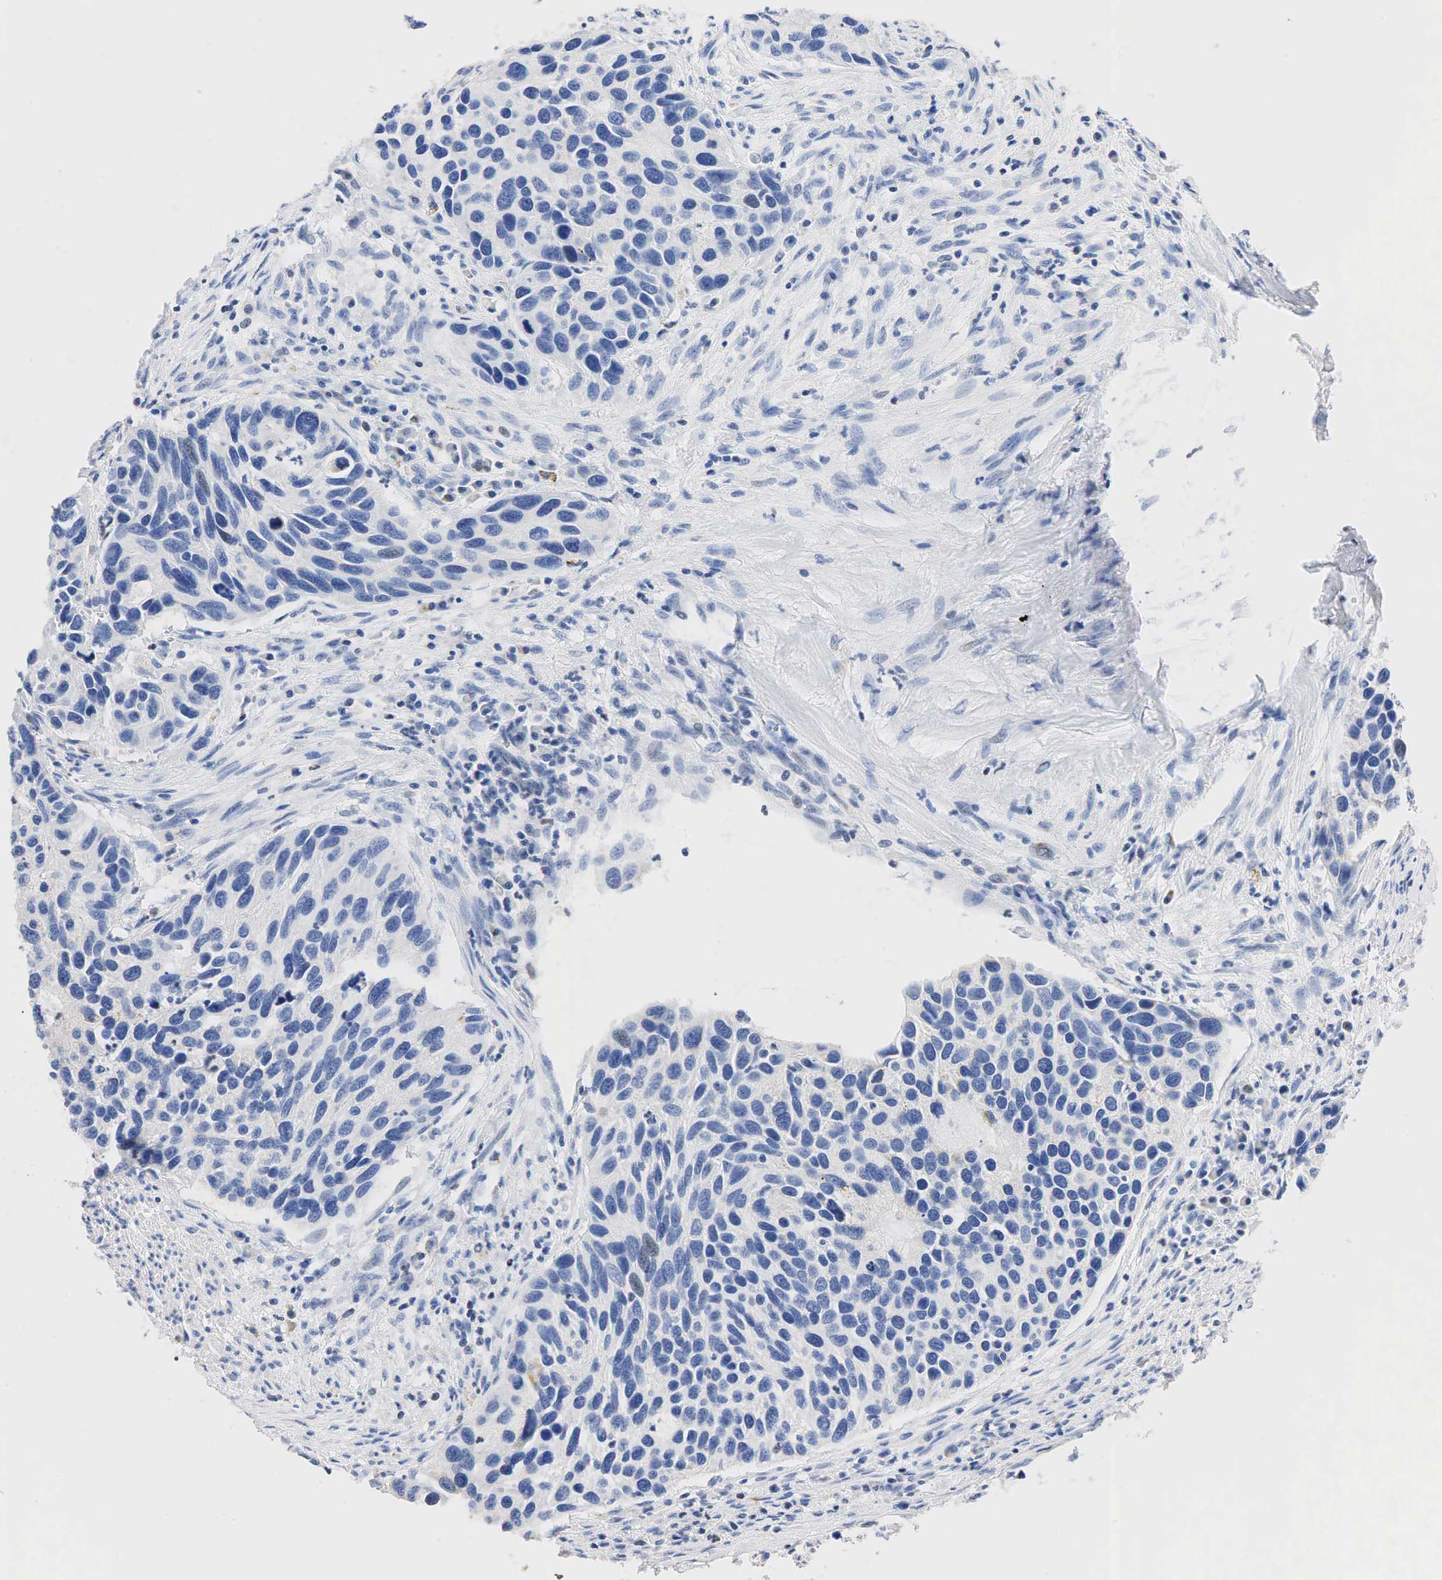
{"staining": {"intensity": "negative", "quantity": "none", "location": "none"}, "tissue": "urothelial cancer", "cell_type": "Tumor cells", "image_type": "cancer", "snomed": [{"axis": "morphology", "description": "Urothelial carcinoma, High grade"}, {"axis": "topography", "description": "Urinary bladder"}], "caption": "This is an IHC image of human urothelial carcinoma (high-grade). There is no expression in tumor cells.", "gene": "SYP", "patient": {"sex": "male", "age": 66}}